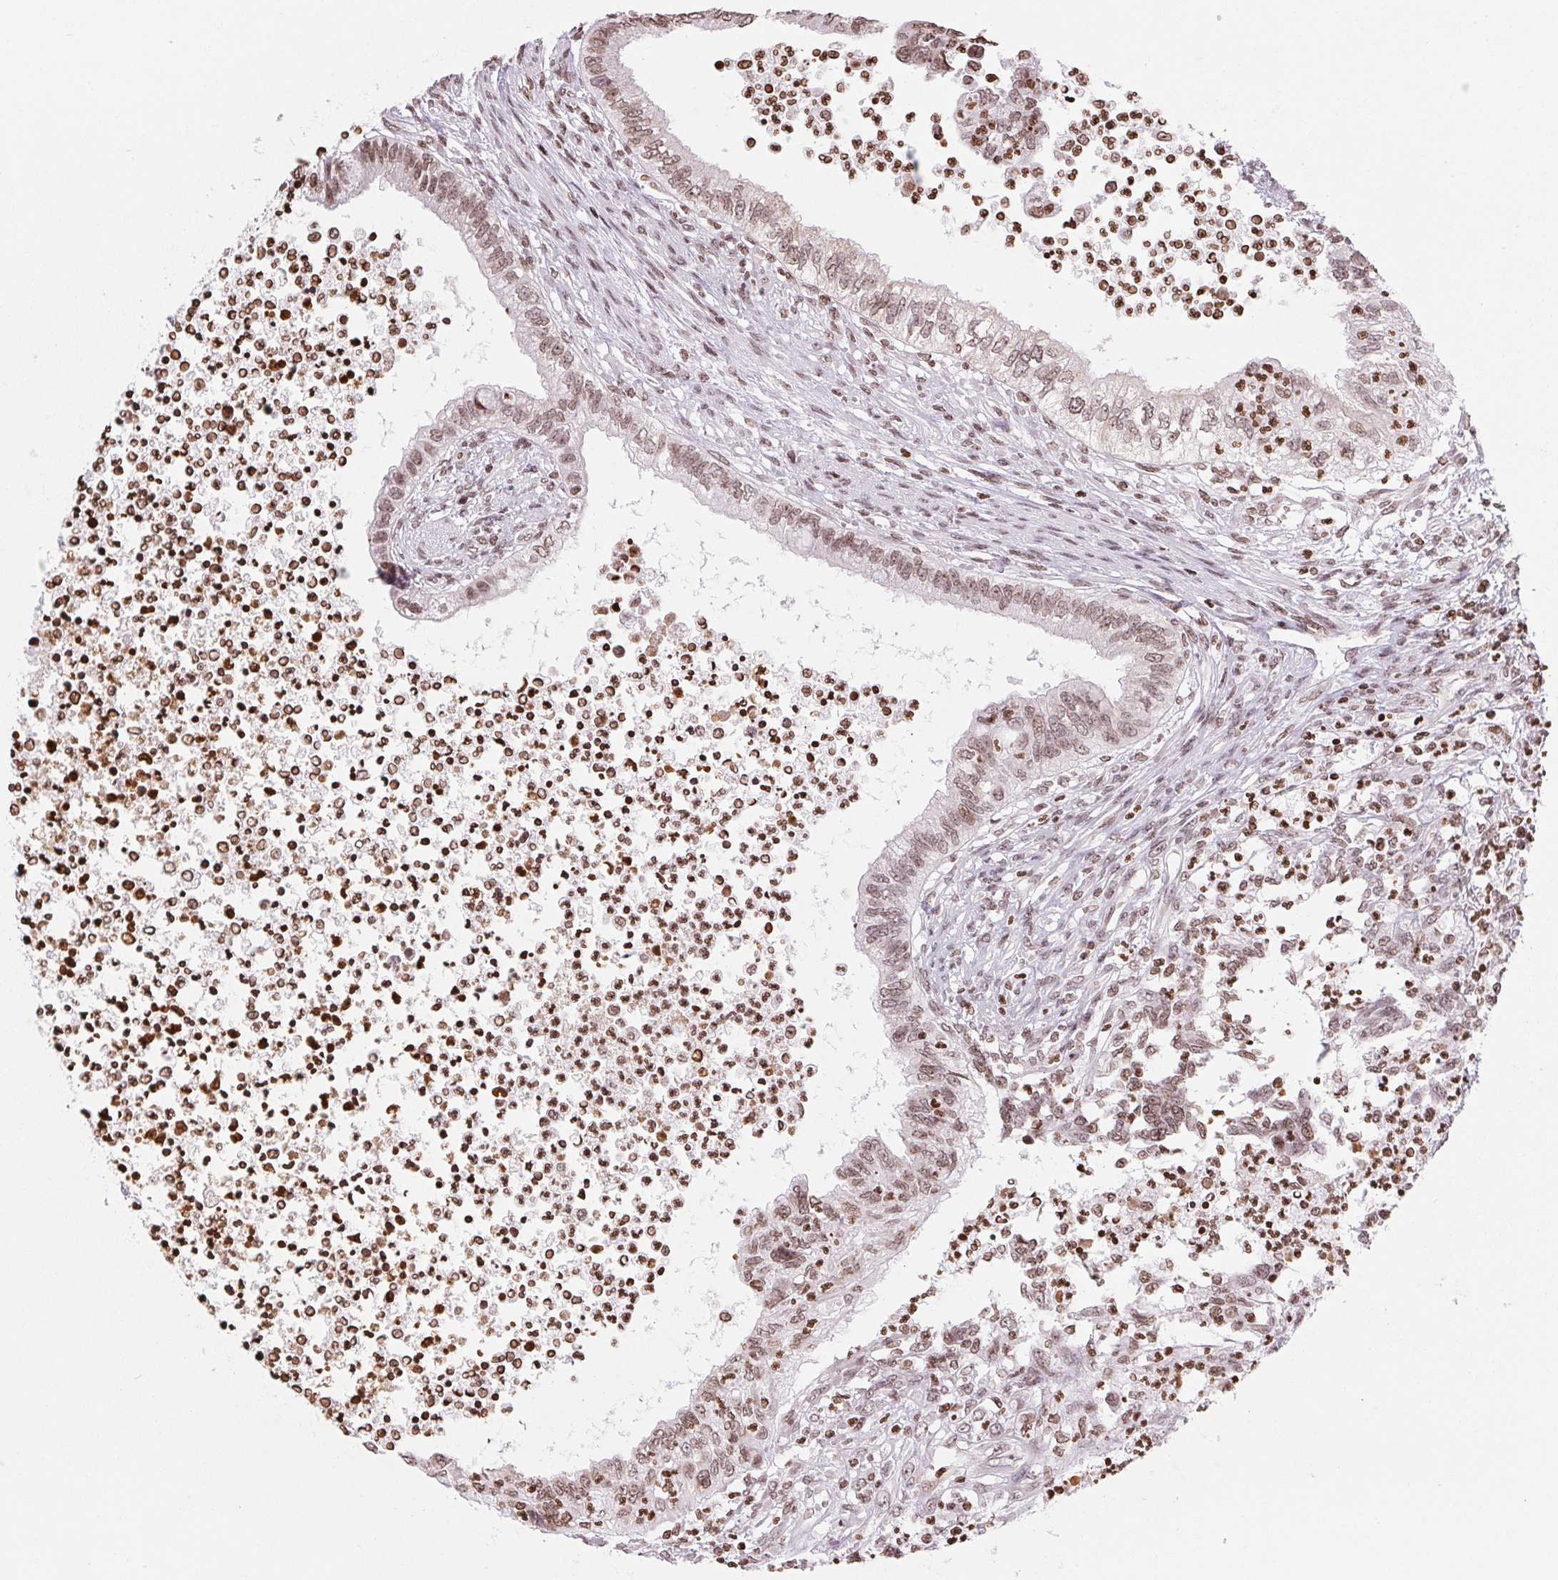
{"staining": {"intensity": "weak", "quantity": ">75%", "location": "nuclear"}, "tissue": "testis cancer", "cell_type": "Tumor cells", "image_type": "cancer", "snomed": [{"axis": "morphology", "description": "Carcinoma, Embryonal, NOS"}, {"axis": "topography", "description": "Testis"}], "caption": "High-power microscopy captured an immunohistochemistry (IHC) histopathology image of testis cancer, revealing weak nuclear positivity in about >75% of tumor cells.", "gene": "SMIM12", "patient": {"sex": "male", "age": 26}}